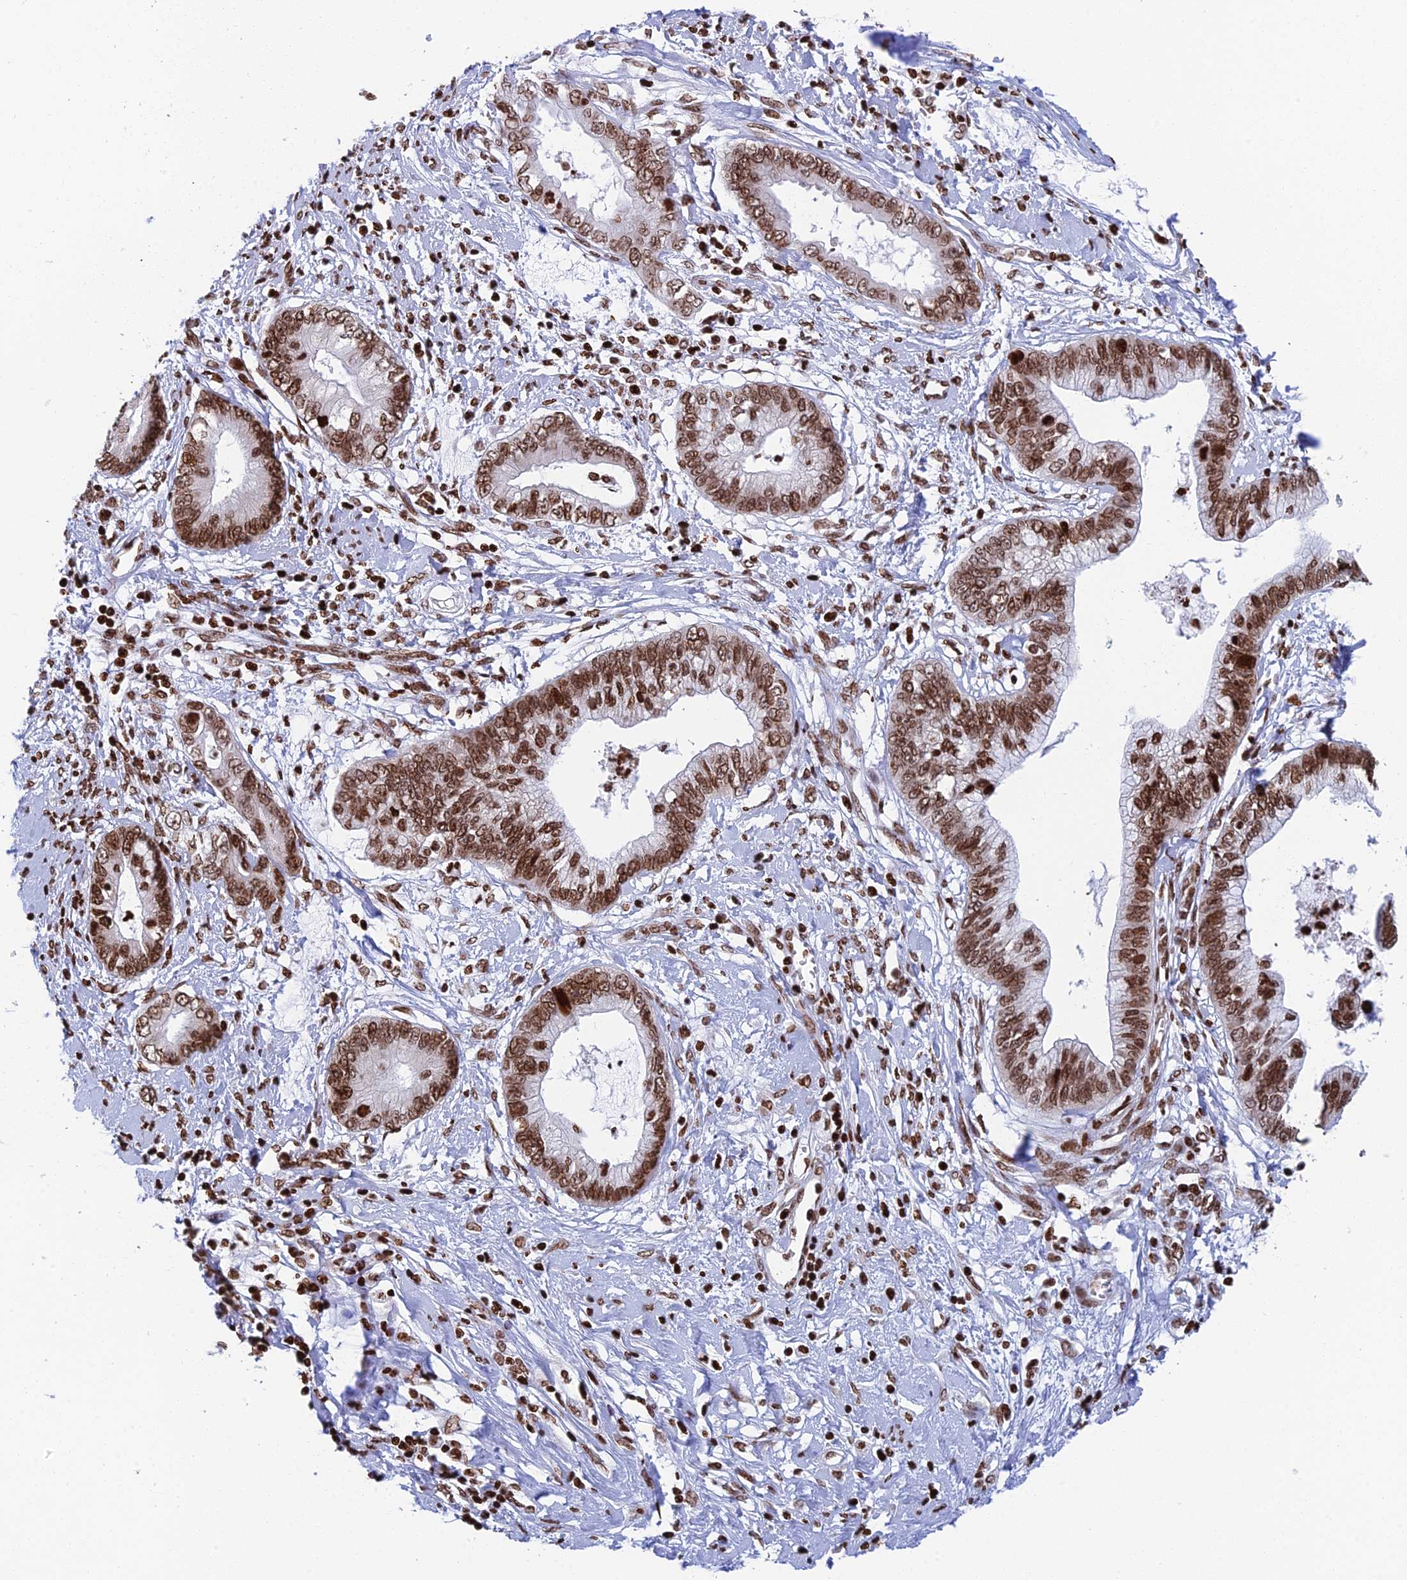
{"staining": {"intensity": "moderate", "quantity": ">75%", "location": "nuclear"}, "tissue": "cervical cancer", "cell_type": "Tumor cells", "image_type": "cancer", "snomed": [{"axis": "morphology", "description": "Adenocarcinoma, NOS"}, {"axis": "topography", "description": "Cervix"}], "caption": "Protein staining of adenocarcinoma (cervical) tissue demonstrates moderate nuclear expression in approximately >75% of tumor cells. (DAB IHC, brown staining for protein, blue staining for nuclei).", "gene": "RPAP1", "patient": {"sex": "female", "age": 44}}